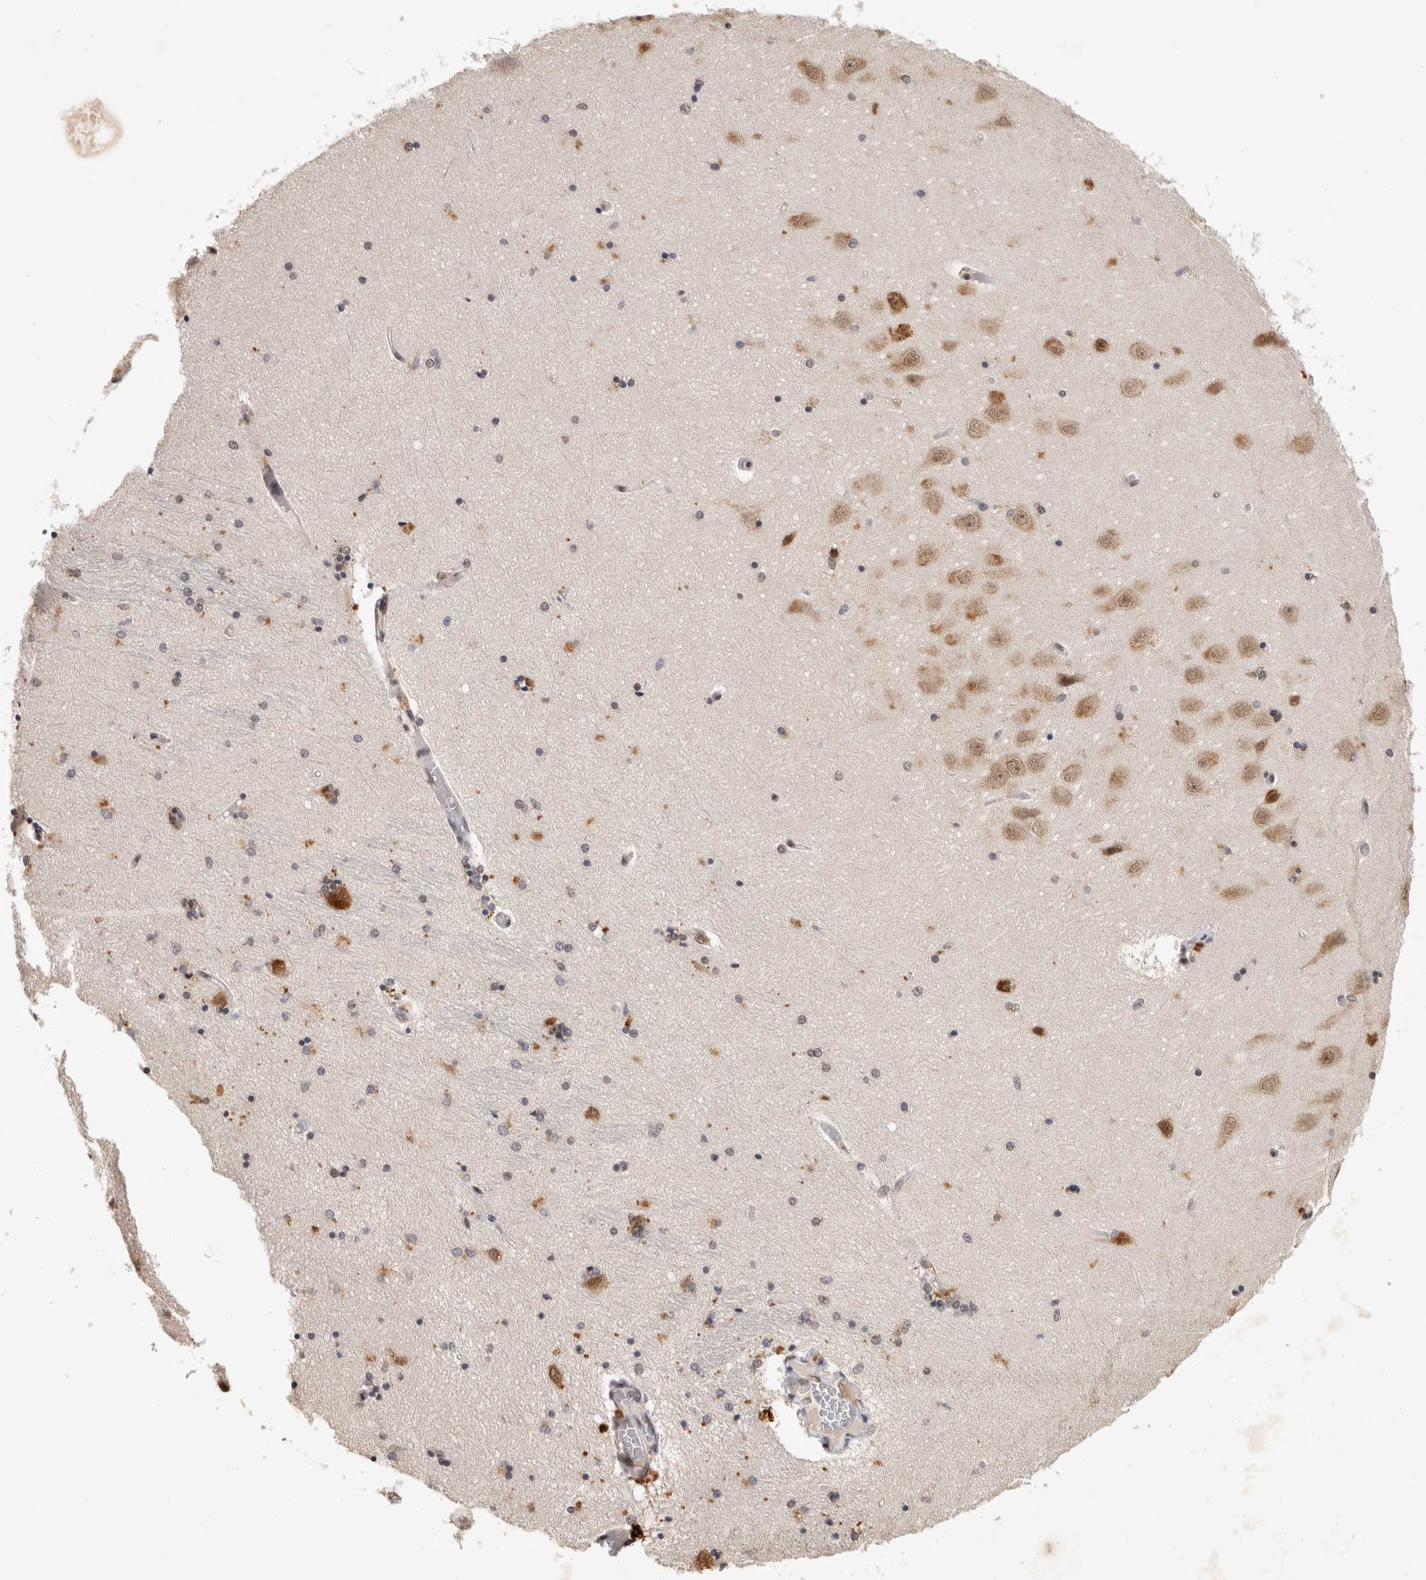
{"staining": {"intensity": "negative", "quantity": "none", "location": "none"}, "tissue": "hippocampus", "cell_type": "Glial cells", "image_type": "normal", "snomed": [{"axis": "morphology", "description": "Normal tissue, NOS"}, {"axis": "topography", "description": "Hippocampus"}], "caption": "Human hippocampus stained for a protein using immunohistochemistry reveals no expression in glial cells.", "gene": "XRCC5", "patient": {"sex": "female", "age": 54}}